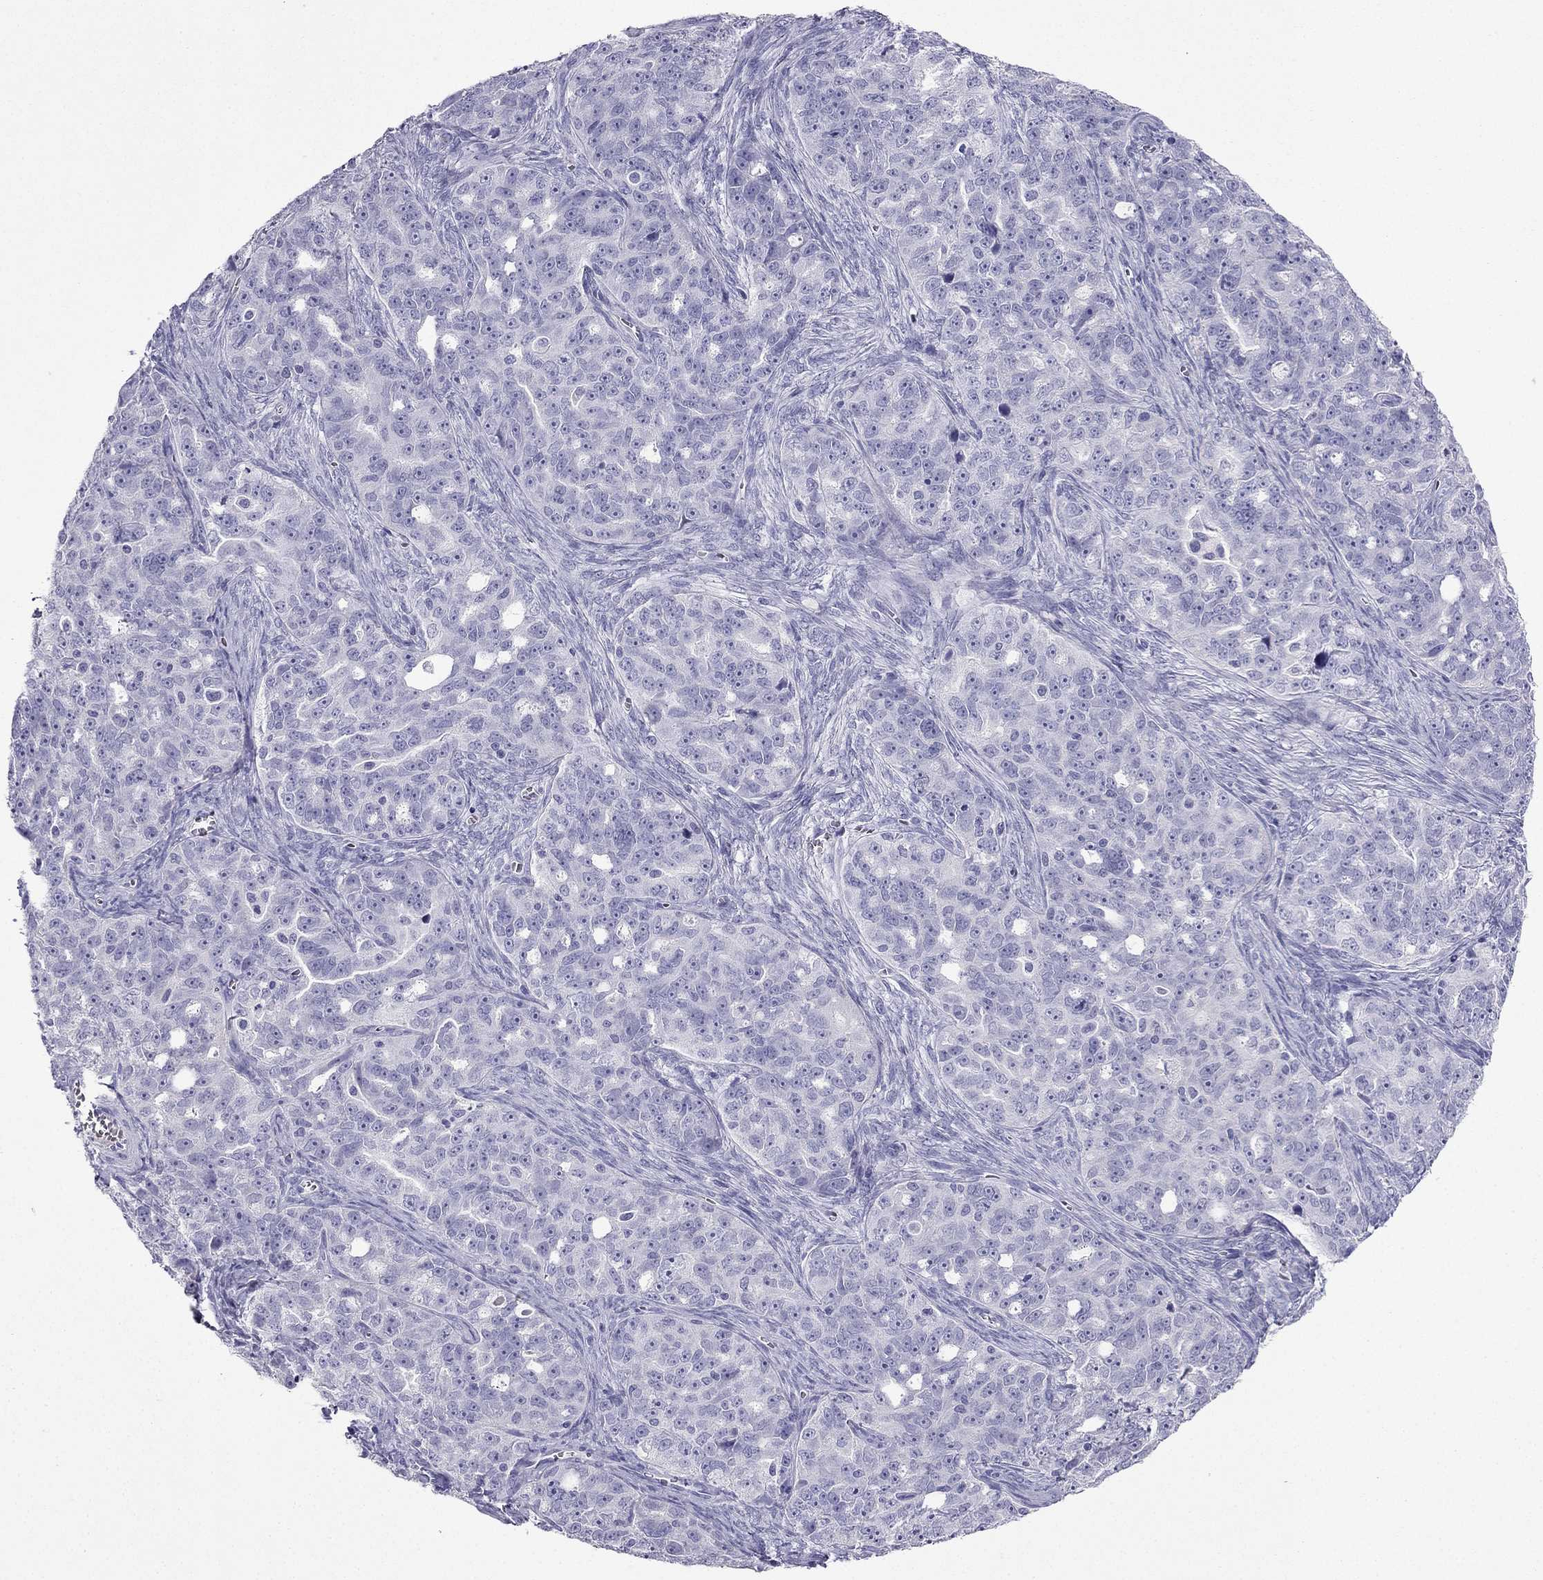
{"staining": {"intensity": "negative", "quantity": "none", "location": "none"}, "tissue": "ovarian cancer", "cell_type": "Tumor cells", "image_type": "cancer", "snomed": [{"axis": "morphology", "description": "Cystadenocarcinoma, serous, NOS"}, {"axis": "topography", "description": "Ovary"}], "caption": "IHC of ovarian cancer displays no expression in tumor cells.", "gene": "NPTX1", "patient": {"sex": "female", "age": 51}}